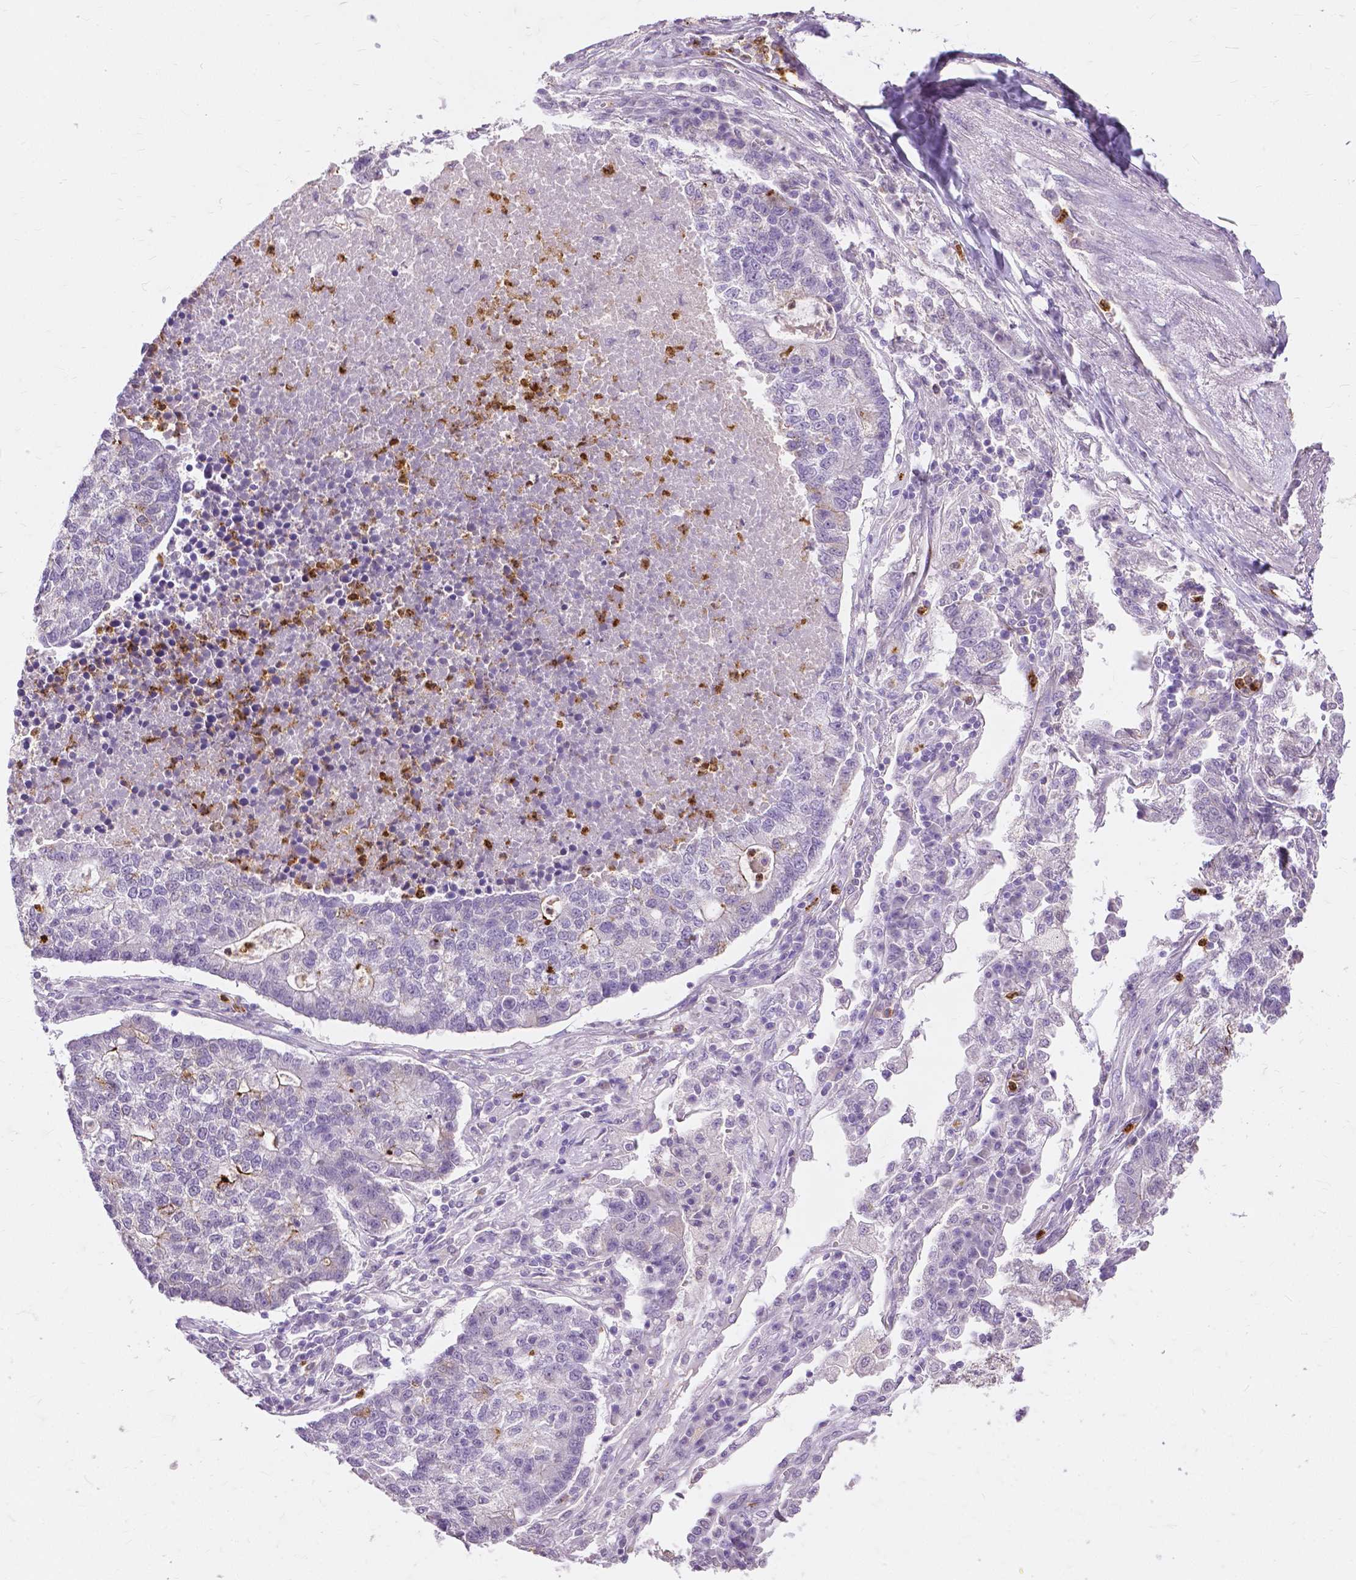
{"staining": {"intensity": "negative", "quantity": "none", "location": "none"}, "tissue": "lung cancer", "cell_type": "Tumor cells", "image_type": "cancer", "snomed": [{"axis": "morphology", "description": "Adenocarcinoma, NOS"}, {"axis": "topography", "description": "Lung"}], "caption": "Protein analysis of lung adenocarcinoma reveals no significant expression in tumor cells.", "gene": "CXCR2", "patient": {"sex": "male", "age": 57}}